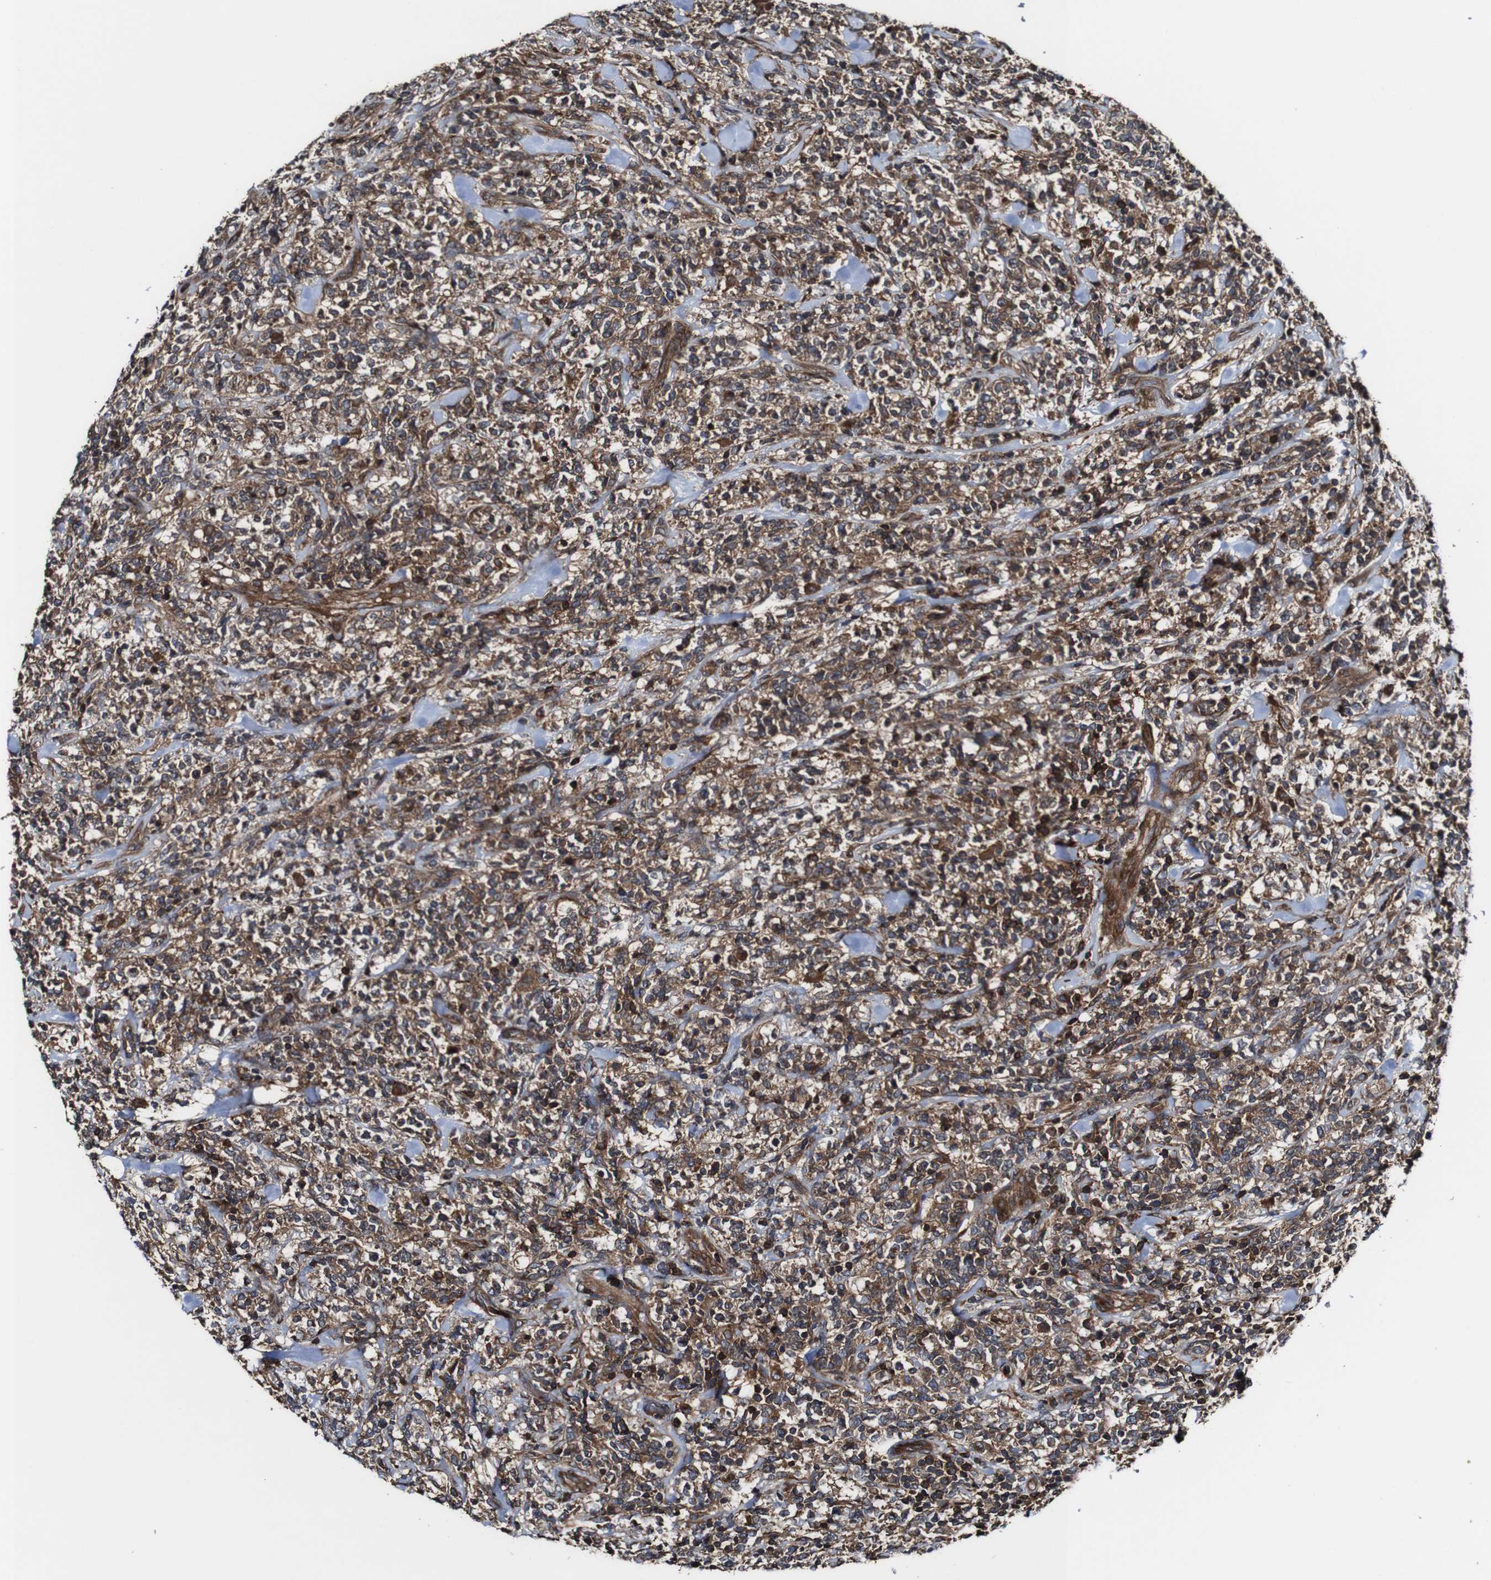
{"staining": {"intensity": "moderate", "quantity": ">75%", "location": "cytoplasmic/membranous"}, "tissue": "lymphoma", "cell_type": "Tumor cells", "image_type": "cancer", "snomed": [{"axis": "morphology", "description": "Malignant lymphoma, non-Hodgkin's type, High grade"}, {"axis": "topography", "description": "Soft tissue"}], "caption": "A histopathology image of malignant lymphoma, non-Hodgkin's type (high-grade) stained for a protein reveals moderate cytoplasmic/membranous brown staining in tumor cells.", "gene": "TNIK", "patient": {"sex": "male", "age": 18}}